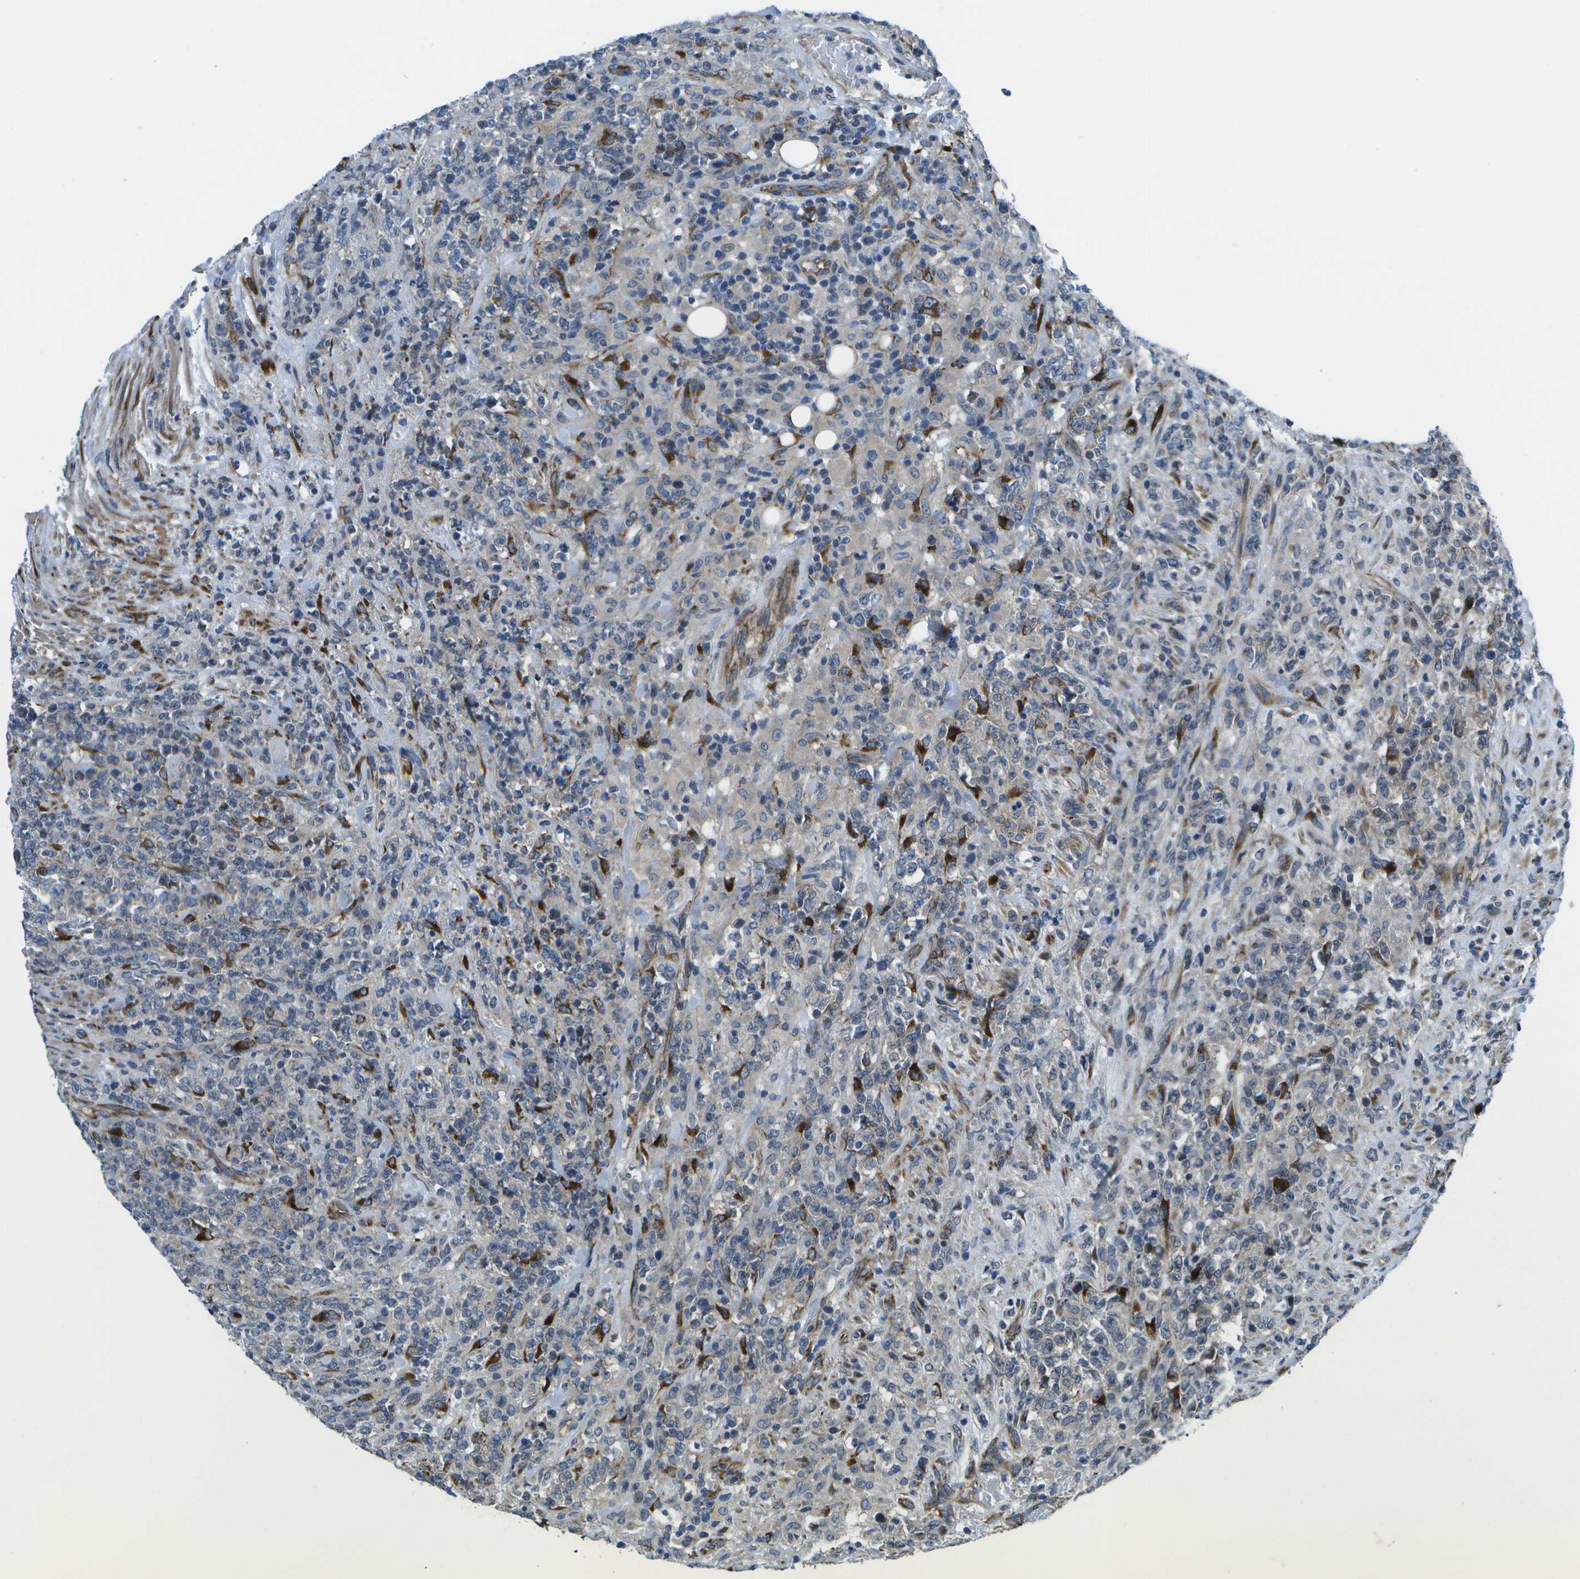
{"staining": {"intensity": "negative", "quantity": "none", "location": "none"}, "tissue": "lymphoma", "cell_type": "Tumor cells", "image_type": "cancer", "snomed": [{"axis": "morphology", "description": "Malignant lymphoma, non-Hodgkin's type, High grade"}, {"axis": "topography", "description": "Soft tissue"}], "caption": "IHC of malignant lymphoma, non-Hodgkin's type (high-grade) reveals no staining in tumor cells. Nuclei are stained in blue.", "gene": "P3H1", "patient": {"sex": "male", "age": 18}}